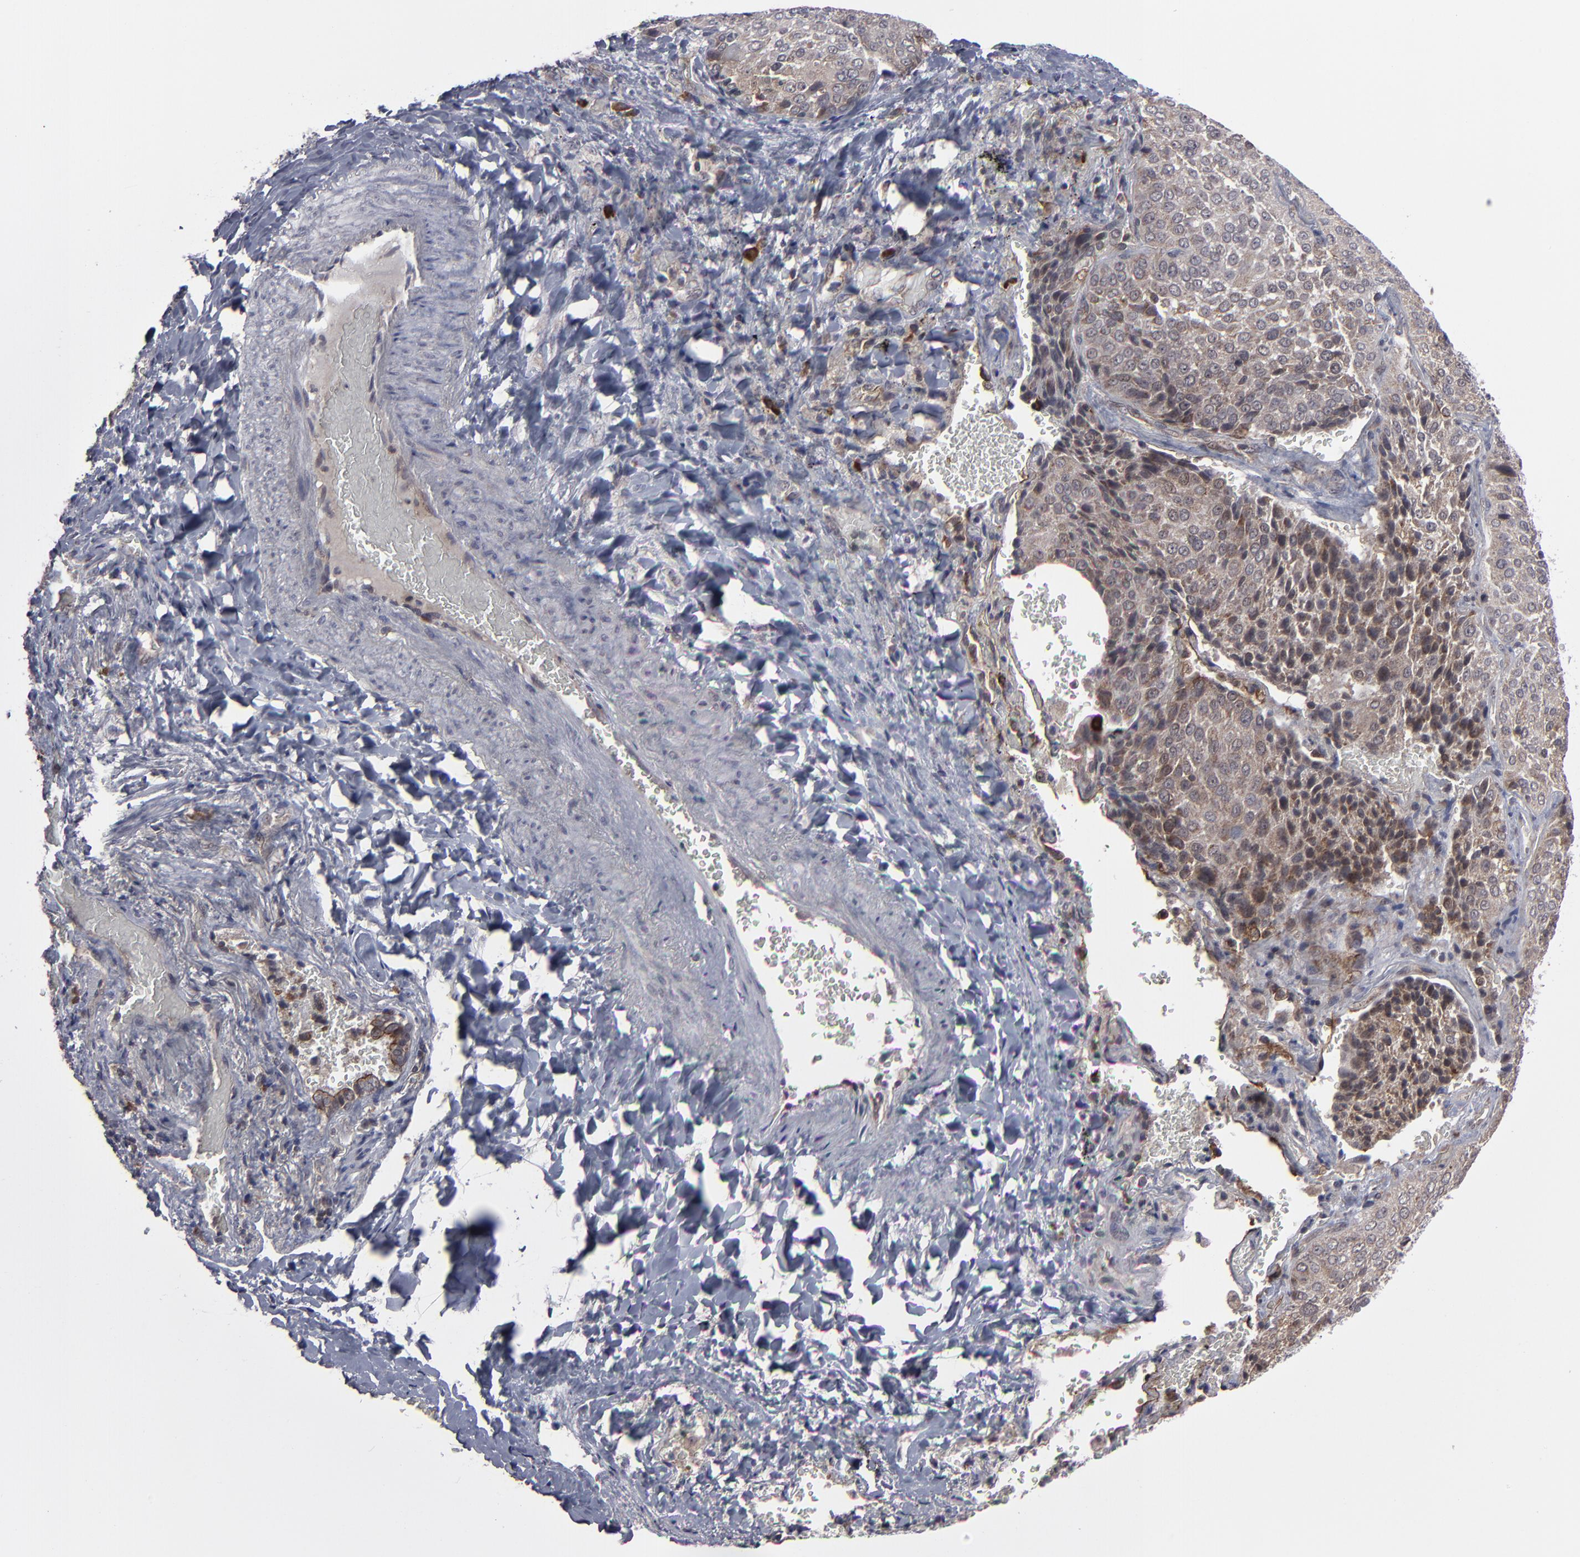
{"staining": {"intensity": "strong", "quantity": "25%-75%", "location": "cytoplasmic/membranous"}, "tissue": "lung cancer", "cell_type": "Tumor cells", "image_type": "cancer", "snomed": [{"axis": "morphology", "description": "Squamous cell carcinoma, NOS"}, {"axis": "topography", "description": "Lung"}], "caption": "IHC staining of lung cancer, which demonstrates high levels of strong cytoplasmic/membranous expression in about 25%-75% of tumor cells indicating strong cytoplasmic/membranous protein staining. The staining was performed using DAB (brown) for protein detection and nuclei were counterstained in hematoxylin (blue).", "gene": "GLCCI1", "patient": {"sex": "male", "age": 54}}